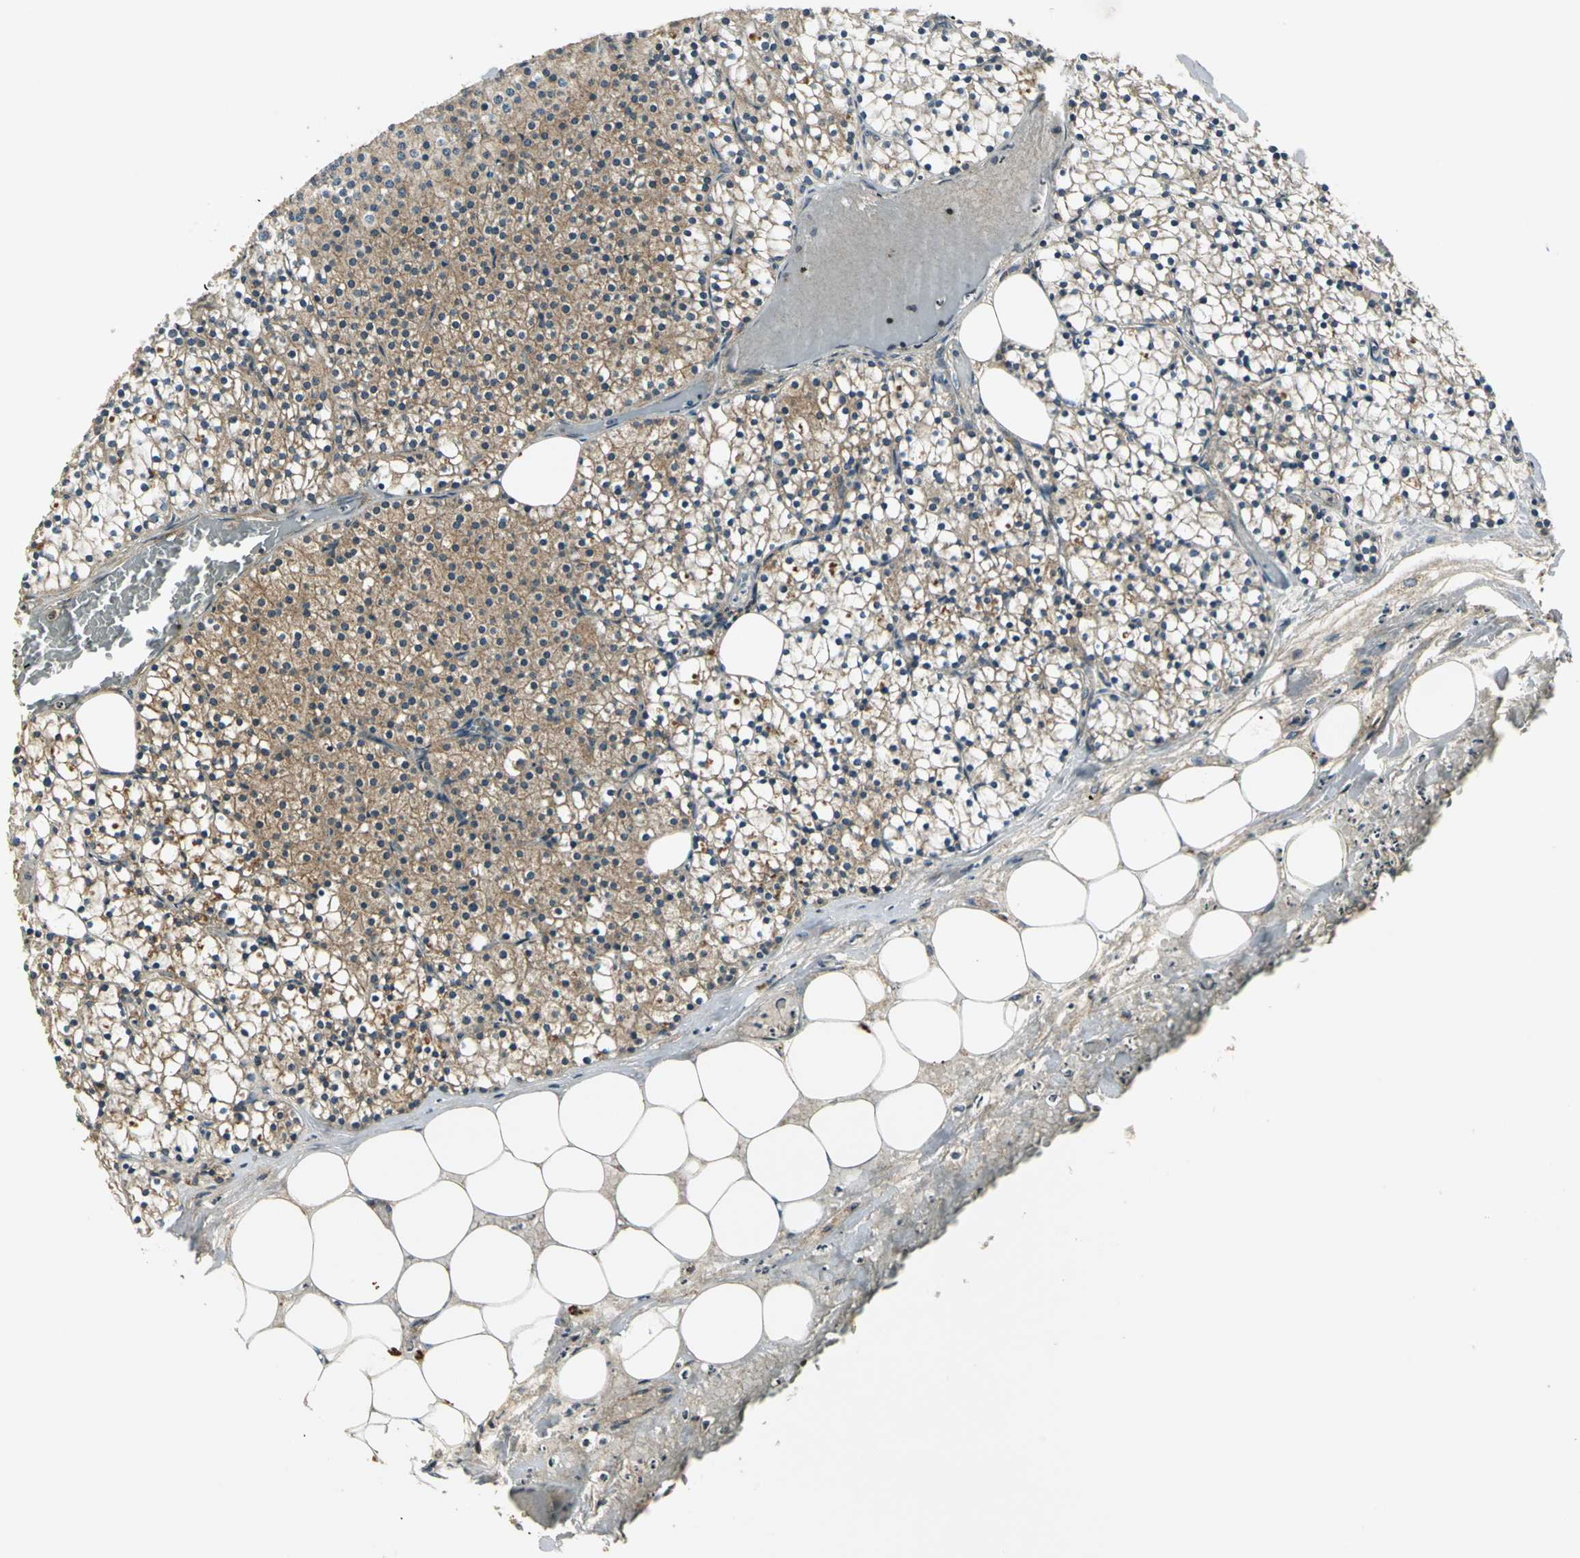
{"staining": {"intensity": "weak", "quantity": ">75%", "location": "cytoplasmic/membranous"}, "tissue": "parathyroid gland", "cell_type": "Glandular cells", "image_type": "normal", "snomed": [{"axis": "morphology", "description": "Normal tissue, NOS"}, {"axis": "topography", "description": "Parathyroid gland"}], "caption": "Protein analysis of benign parathyroid gland demonstrates weak cytoplasmic/membranous expression in about >75% of glandular cells.", "gene": "MAPK8IP3", "patient": {"sex": "female", "age": 63}}